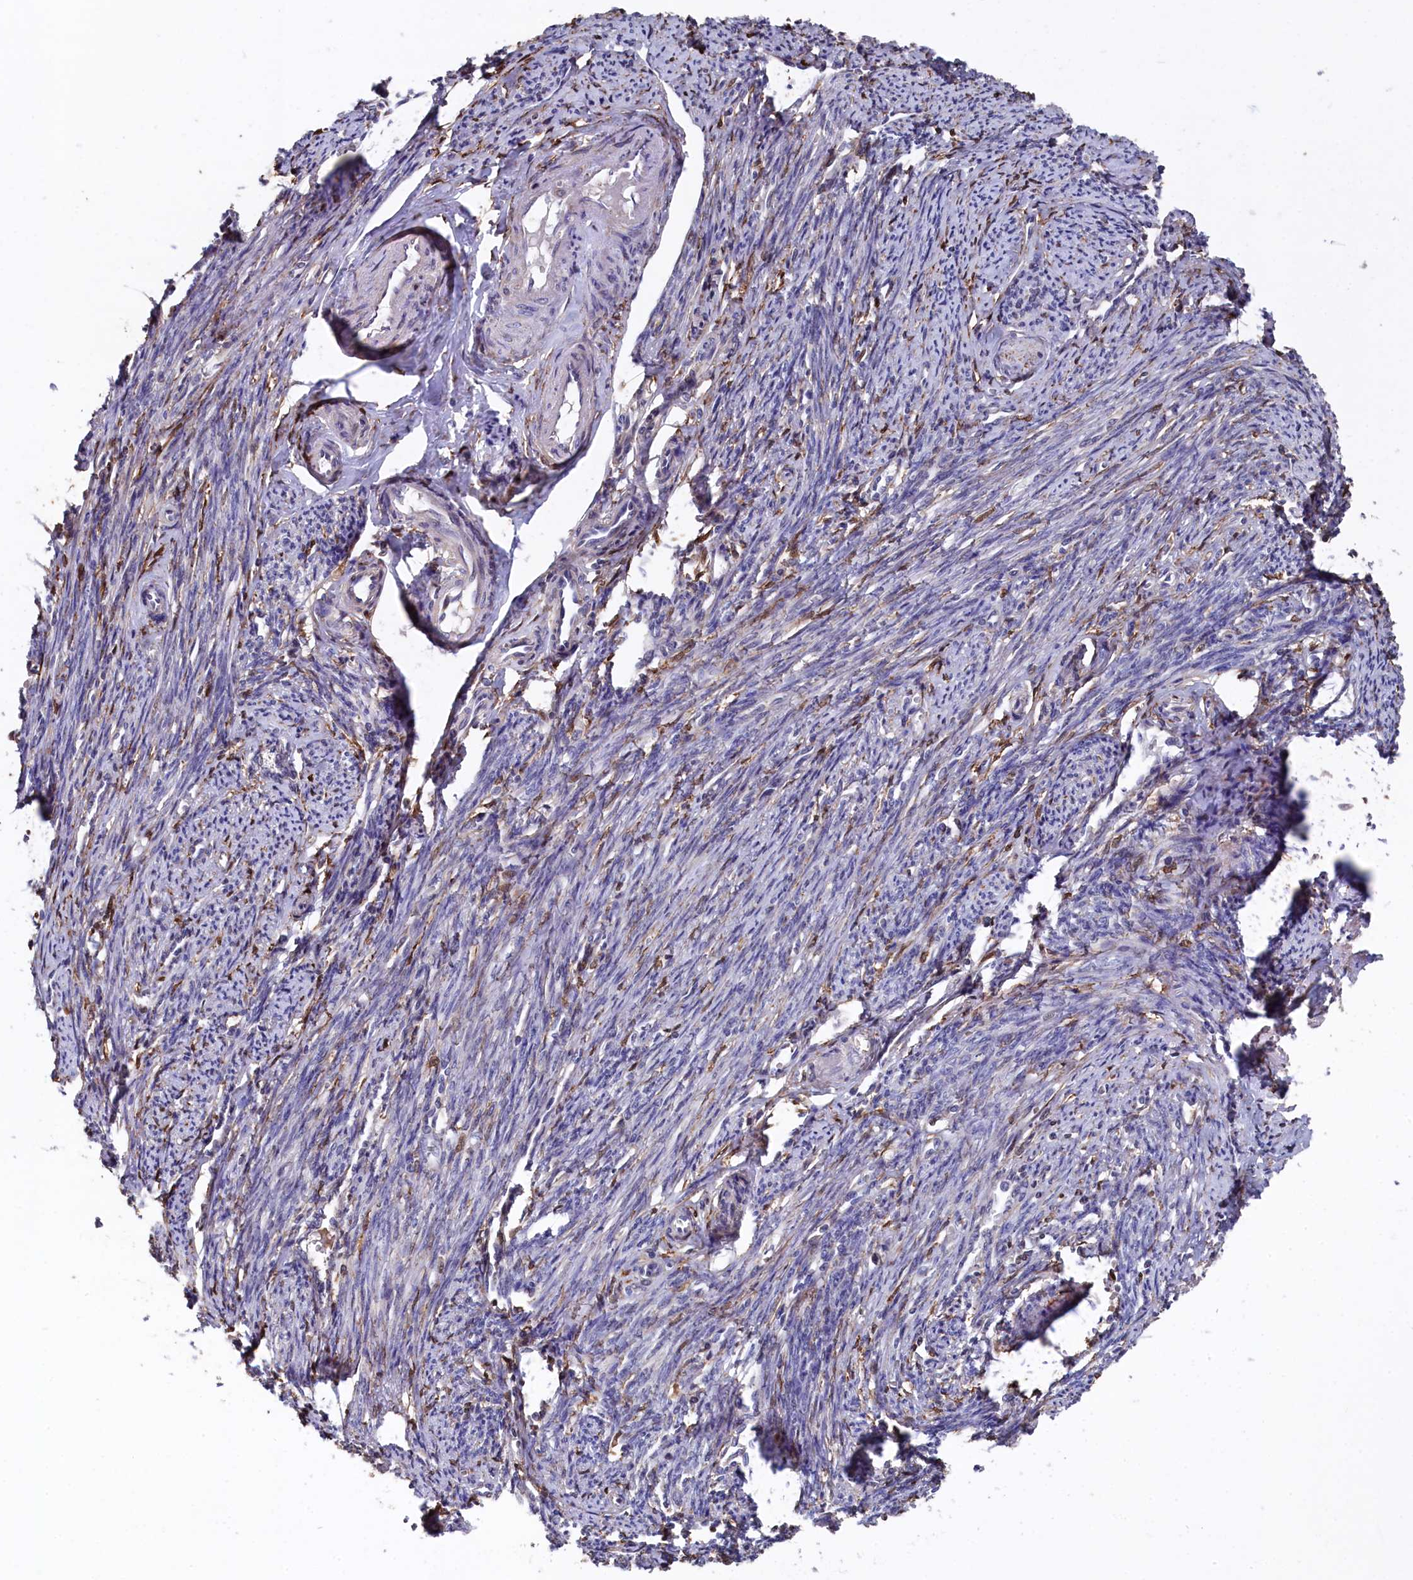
{"staining": {"intensity": "weak", "quantity": "25%-75%", "location": "cytoplasmic/membranous"}, "tissue": "smooth muscle", "cell_type": "Smooth muscle cells", "image_type": "normal", "snomed": [{"axis": "morphology", "description": "Normal tissue, NOS"}, {"axis": "topography", "description": "Smooth muscle"}, {"axis": "topography", "description": "Uterus"}], "caption": "Unremarkable smooth muscle exhibits weak cytoplasmic/membranous staining in about 25%-75% of smooth muscle cells.", "gene": "SLC12A4", "patient": {"sex": "female", "age": 59}}